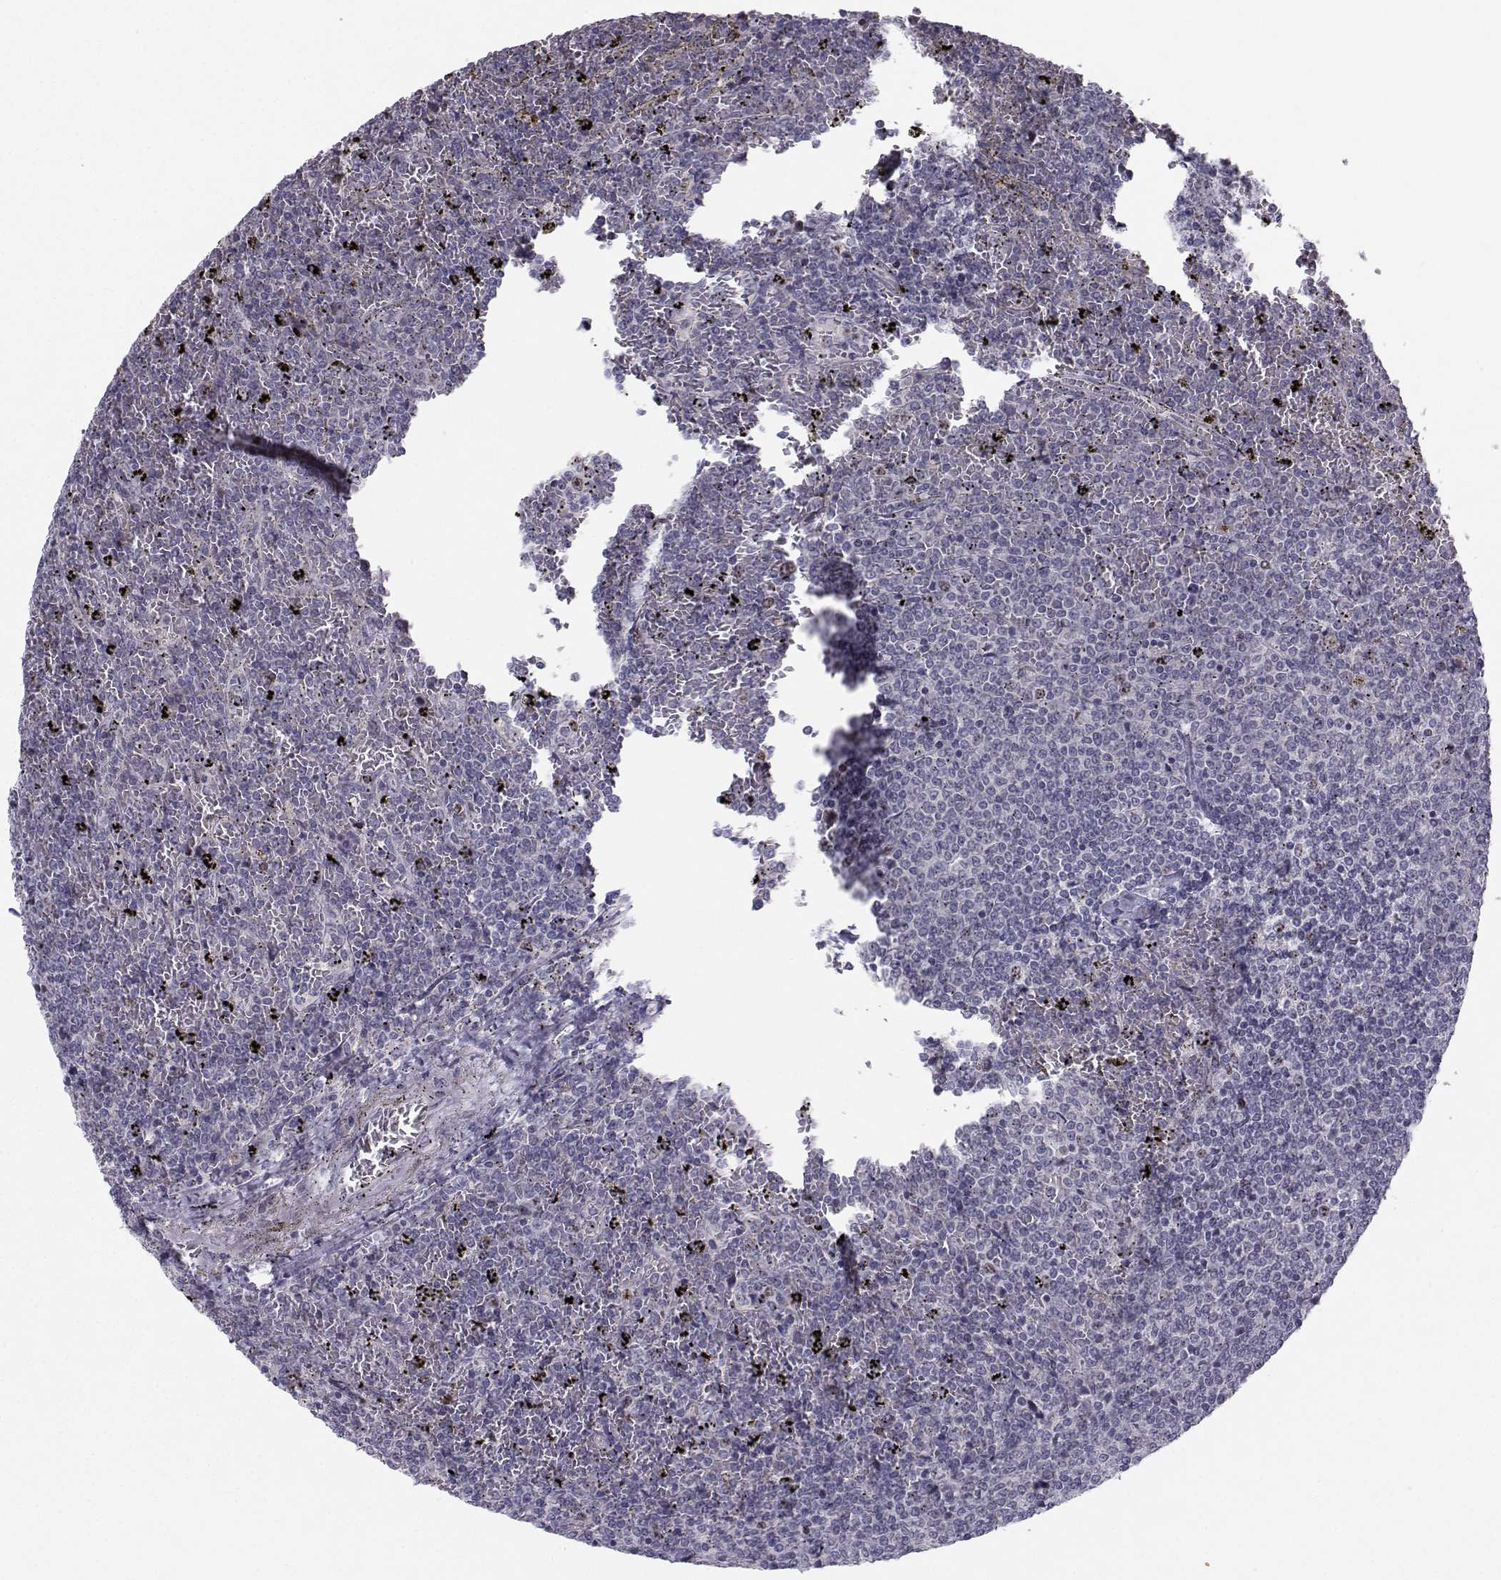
{"staining": {"intensity": "negative", "quantity": "none", "location": "none"}, "tissue": "lymphoma", "cell_type": "Tumor cells", "image_type": "cancer", "snomed": [{"axis": "morphology", "description": "Malignant lymphoma, non-Hodgkin's type, Low grade"}, {"axis": "topography", "description": "Spleen"}], "caption": "Tumor cells are negative for brown protein staining in lymphoma.", "gene": "LRP8", "patient": {"sex": "female", "age": 77}}